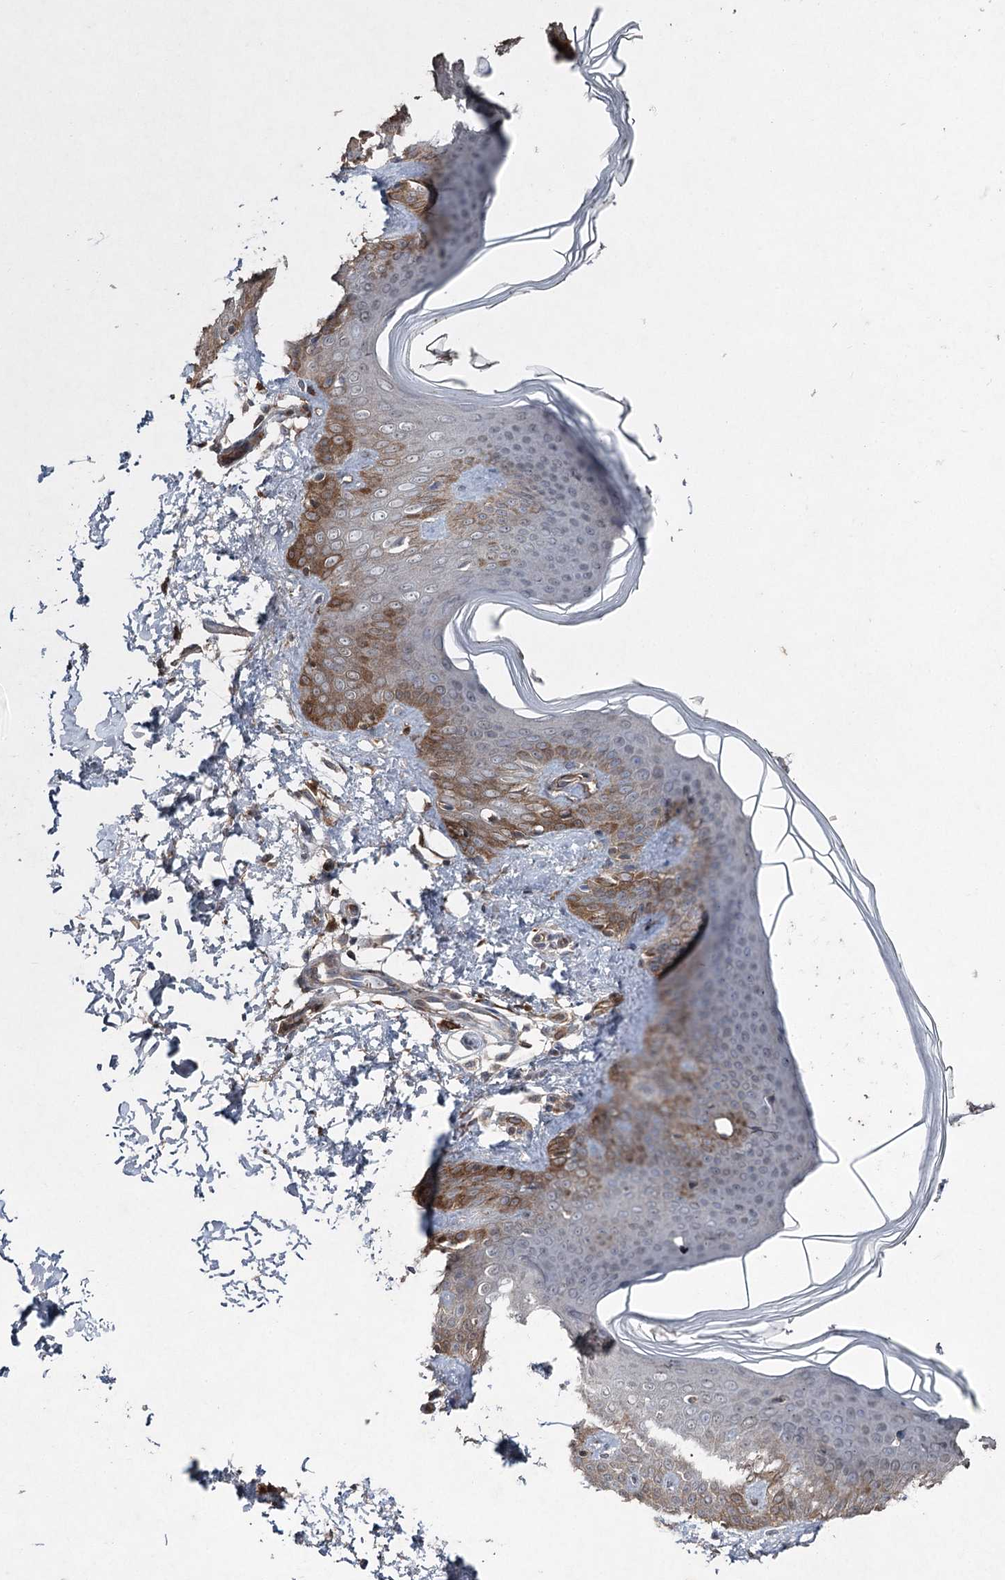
{"staining": {"intensity": "moderate", "quantity": ">75%", "location": "cytoplasmic/membranous"}, "tissue": "skin", "cell_type": "Fibroblasts", "image_type": "normal", "snomed": [{"axis": "morphology", "description": "Normal tissue, NOS"}, {"axis": "topography", "description": "Skin"}], "caption": "Protein analysis of benign skin demonstrates moderate cytoplasmic/membranous expression in about >75% of fibroblasts. The staining was performed using DAB (3,3'-diaminobenzidine), with brown indicating positive protein expression. Nuclei are stained blue with hematoxylin.", "gene": "PGLYRP2", "patient": {"sex": "male", "age": 36}}